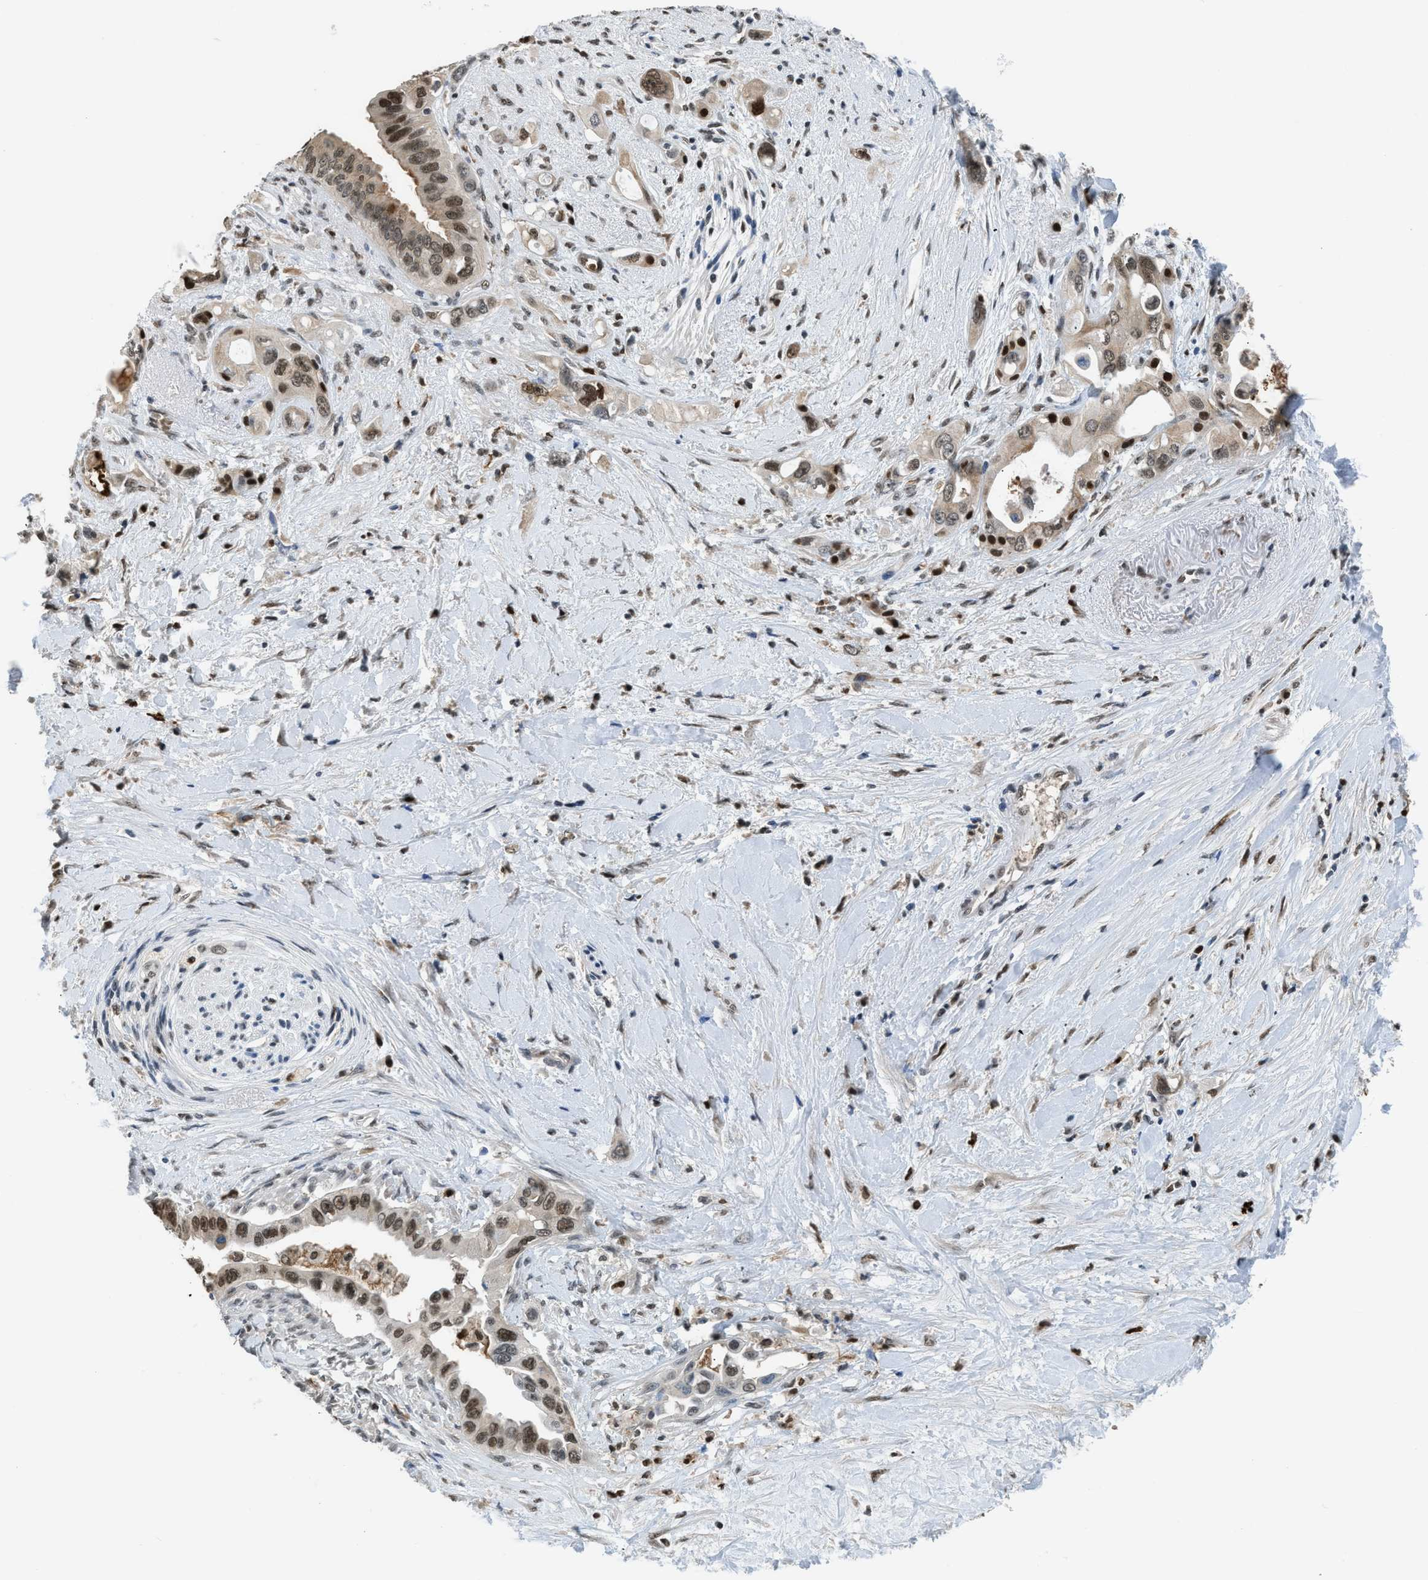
{"staining": {"intensity": "moderate", "quantity": ">75%", "location": "nuclear"}, "tissue": "pancreatic cancer", "cell_type": "Tumor cells", "image_type": "cancer", "snomed": [{"axis": "morphology", "description": "Adenocarcinoma, NOS"}, {"axis": "topography", "description": "Pancreas"}], "caption": "Immunohistochemical staining of human pancreatic cancer (adenocarcinoma) exhibits medium levels of moderate nuclear protein expression in approximately >75% of tumor cells. Using DAB (brown) and hematoxylin (blue) stains, captured at high magnification using brightfield microscopy.", "gene": "ALX1", "patient": {"sex": "female", "age": 56}}